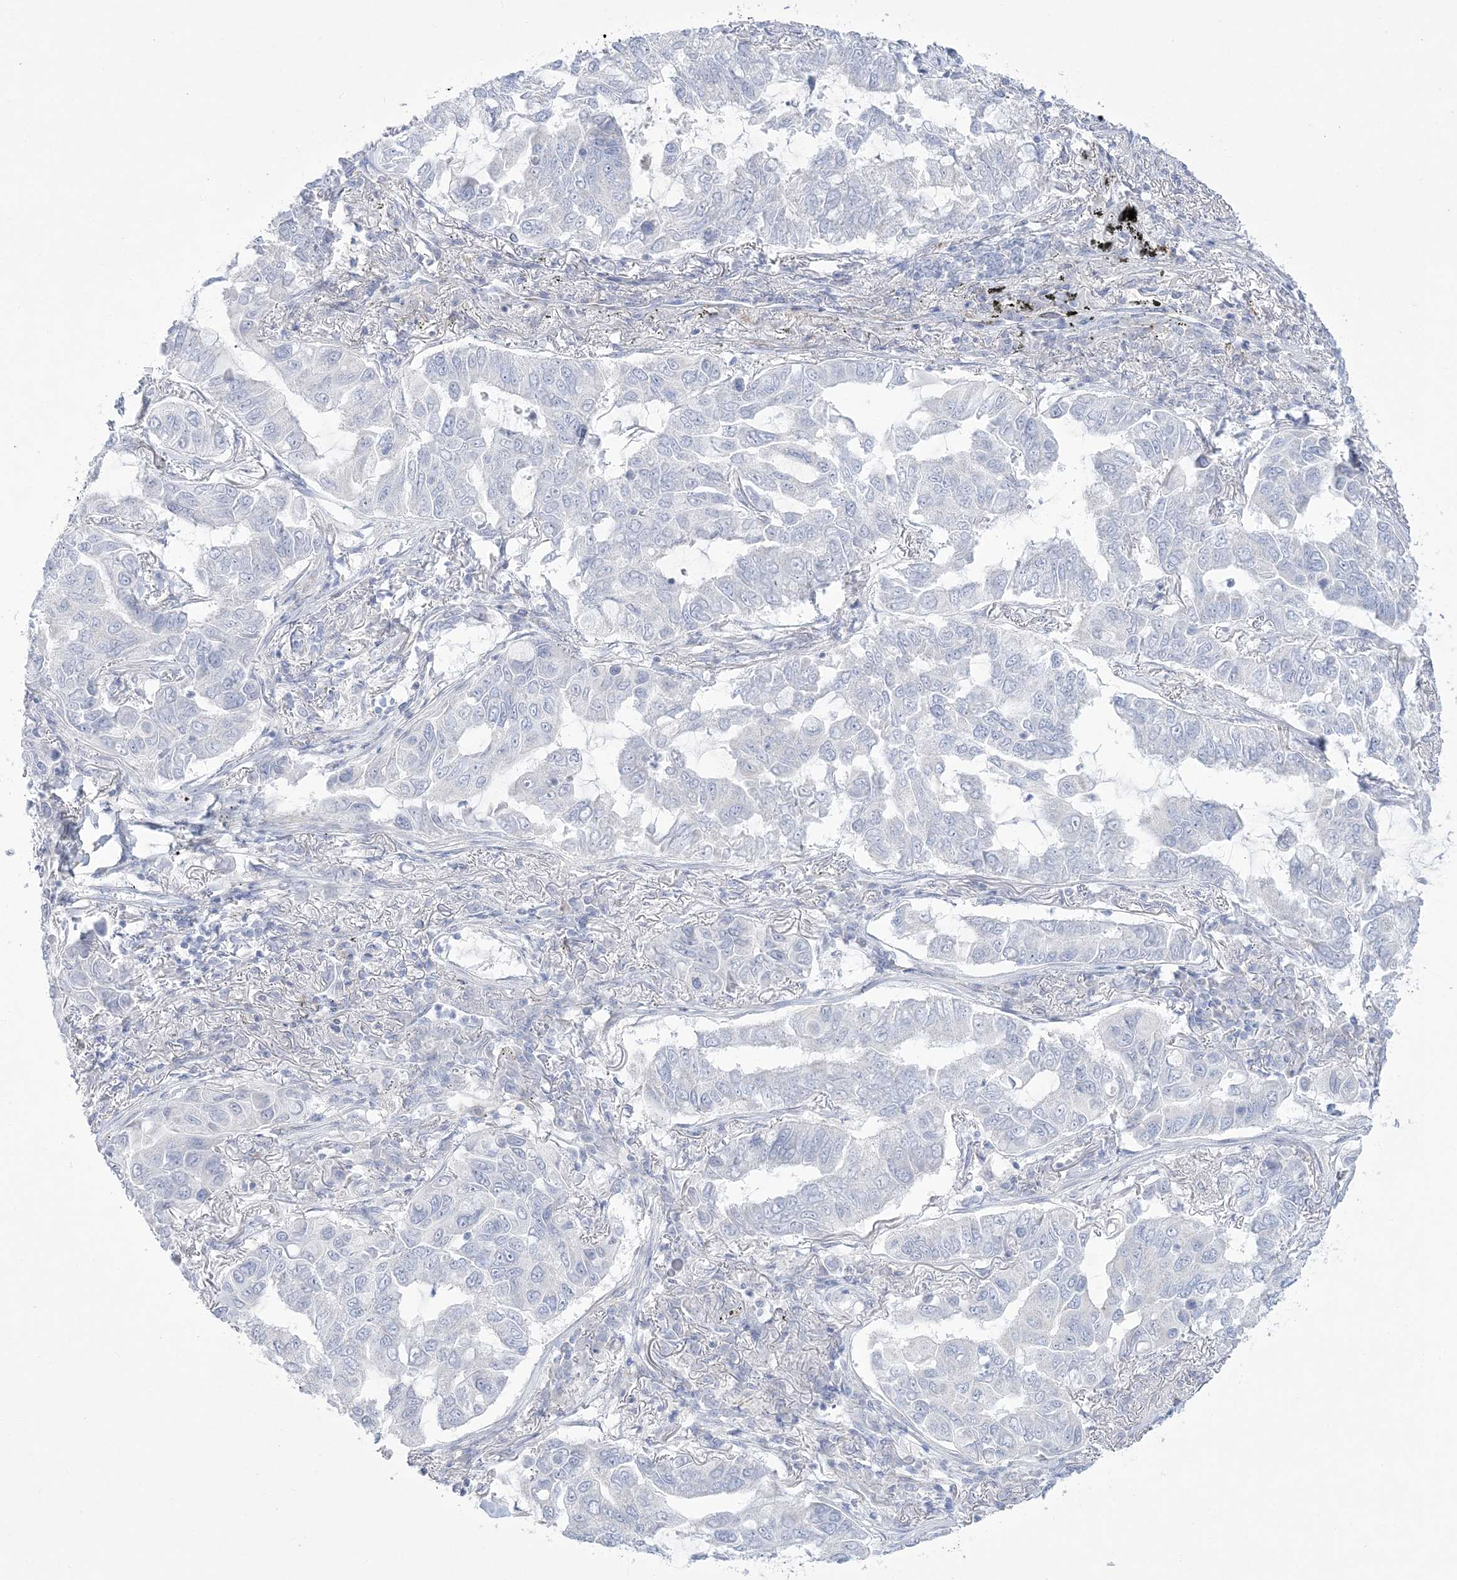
{"staining": {"intensity": "negative", "quantity": "none", "location": "none"}, "tissue": "lung cancer", "cell_type": "Tumor cells", "image_type": "cancer", "snomed": [{"axis": "morphology", "description": "Adenocarcinoma, NOS"}, {"axis": "topography", "description": "Lung"}], "caption": "Lung cancer was stained to show a protein in brown. There is no significant staining in tumor cells. Brightfield microscopy of immunohistochemistry (IHC) stained with DAB (brown) and hematoxylin (blue), captured at high magnification.", "gene": "WDR27", "patient": {"sex": "male", "age": 64}}